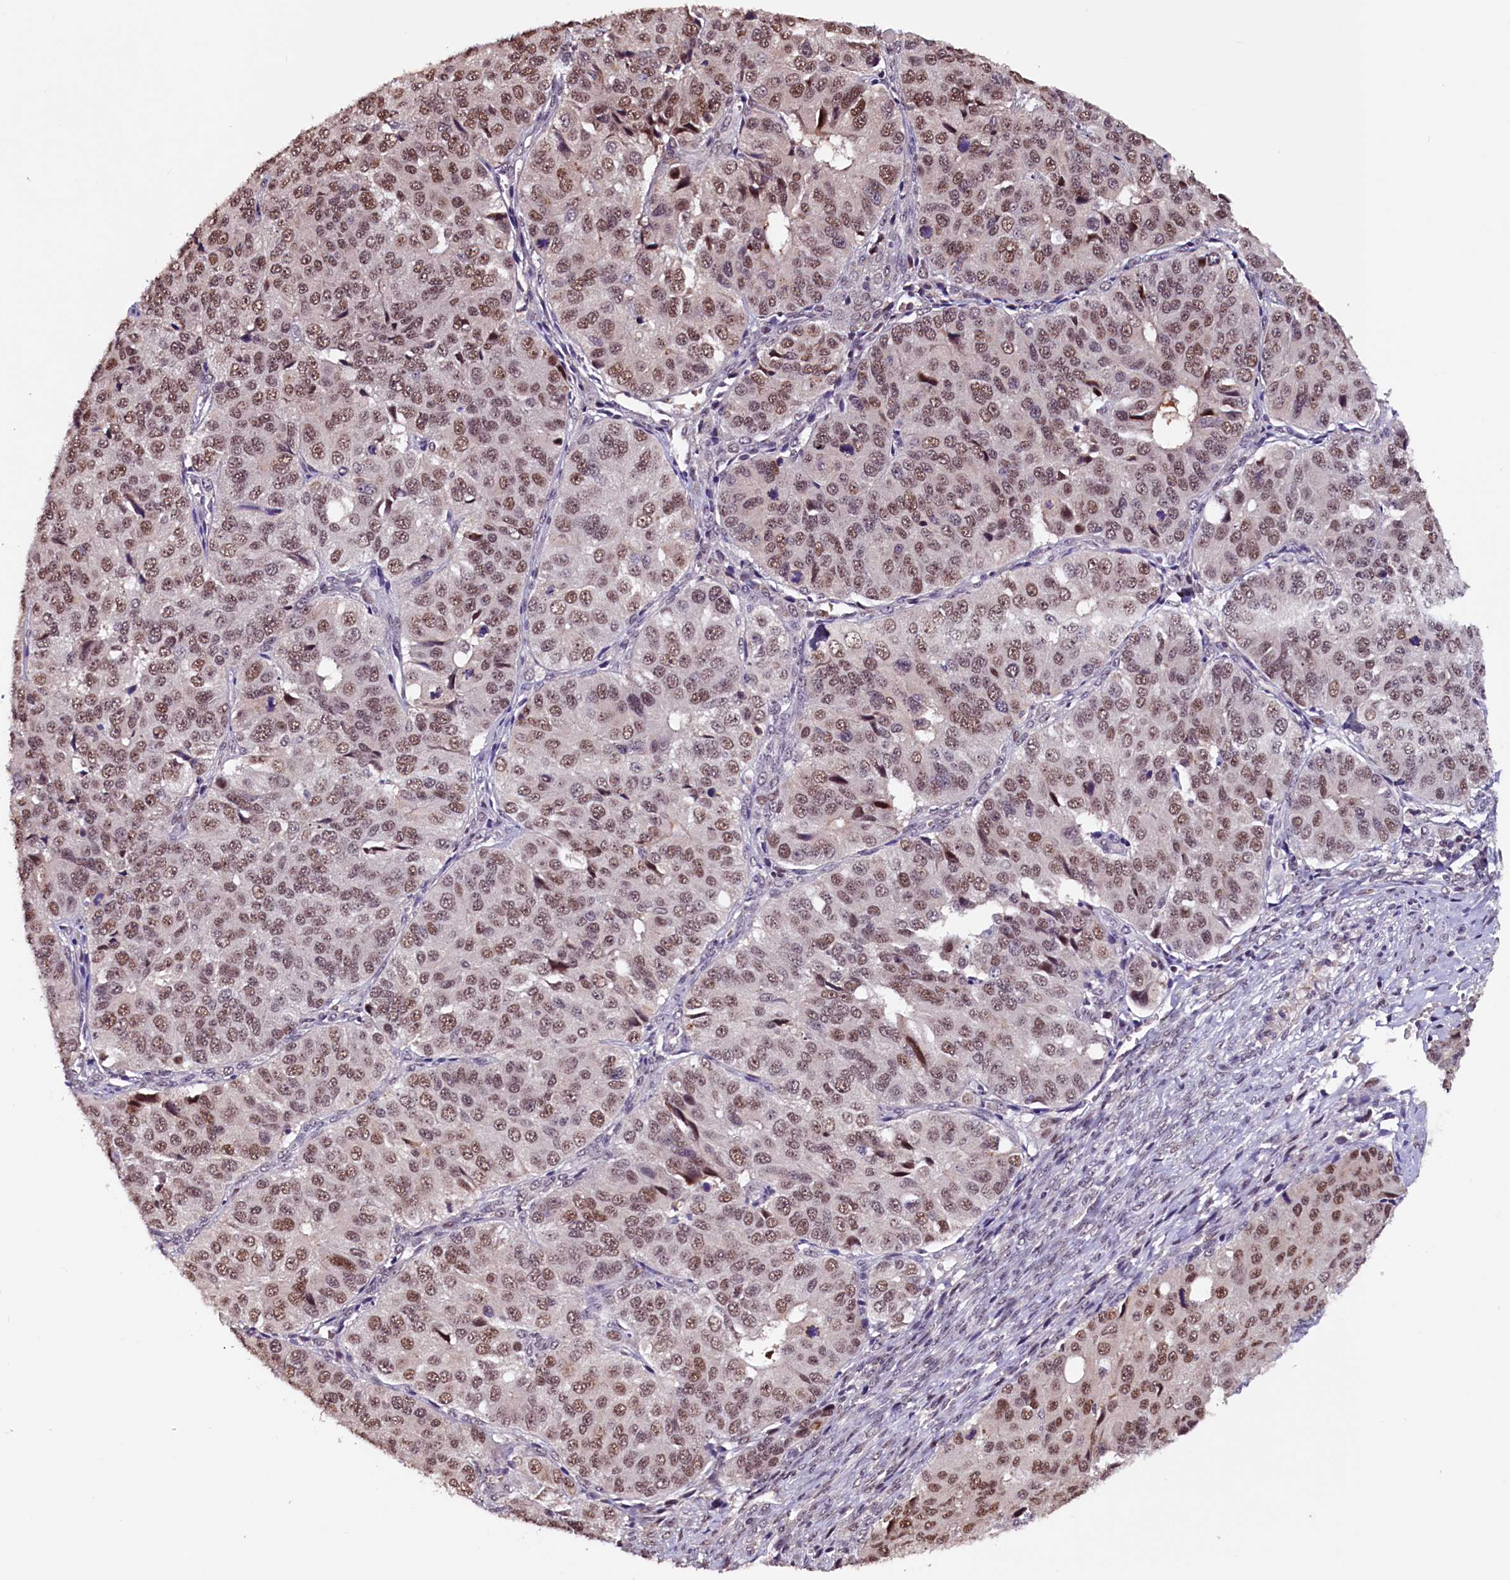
{"staining": {"intensity": "moderate", "quantity": ">75%", "location": "nuclear"}, "tissue": "ovarian cancer", "cell_type": "Tumor cells", "image_type": "cancer", "snomed": [{"axis": "morphology", "description": "Carcinoma, endometroid"}, {"axis": "topography", "description": "Ovary"}], "caption": "Immunohistochemical staining of ovarian cancer (endometroid carcinoma) displays medium levels of moderate nuclear staining in approximately >75% of tumor cells. Immunohistochemistry (ihc) stains the protein in brown and the nuclei are stained blue.", "gene": "RNMT", "patient": {"sex": "female", "age": 51}}